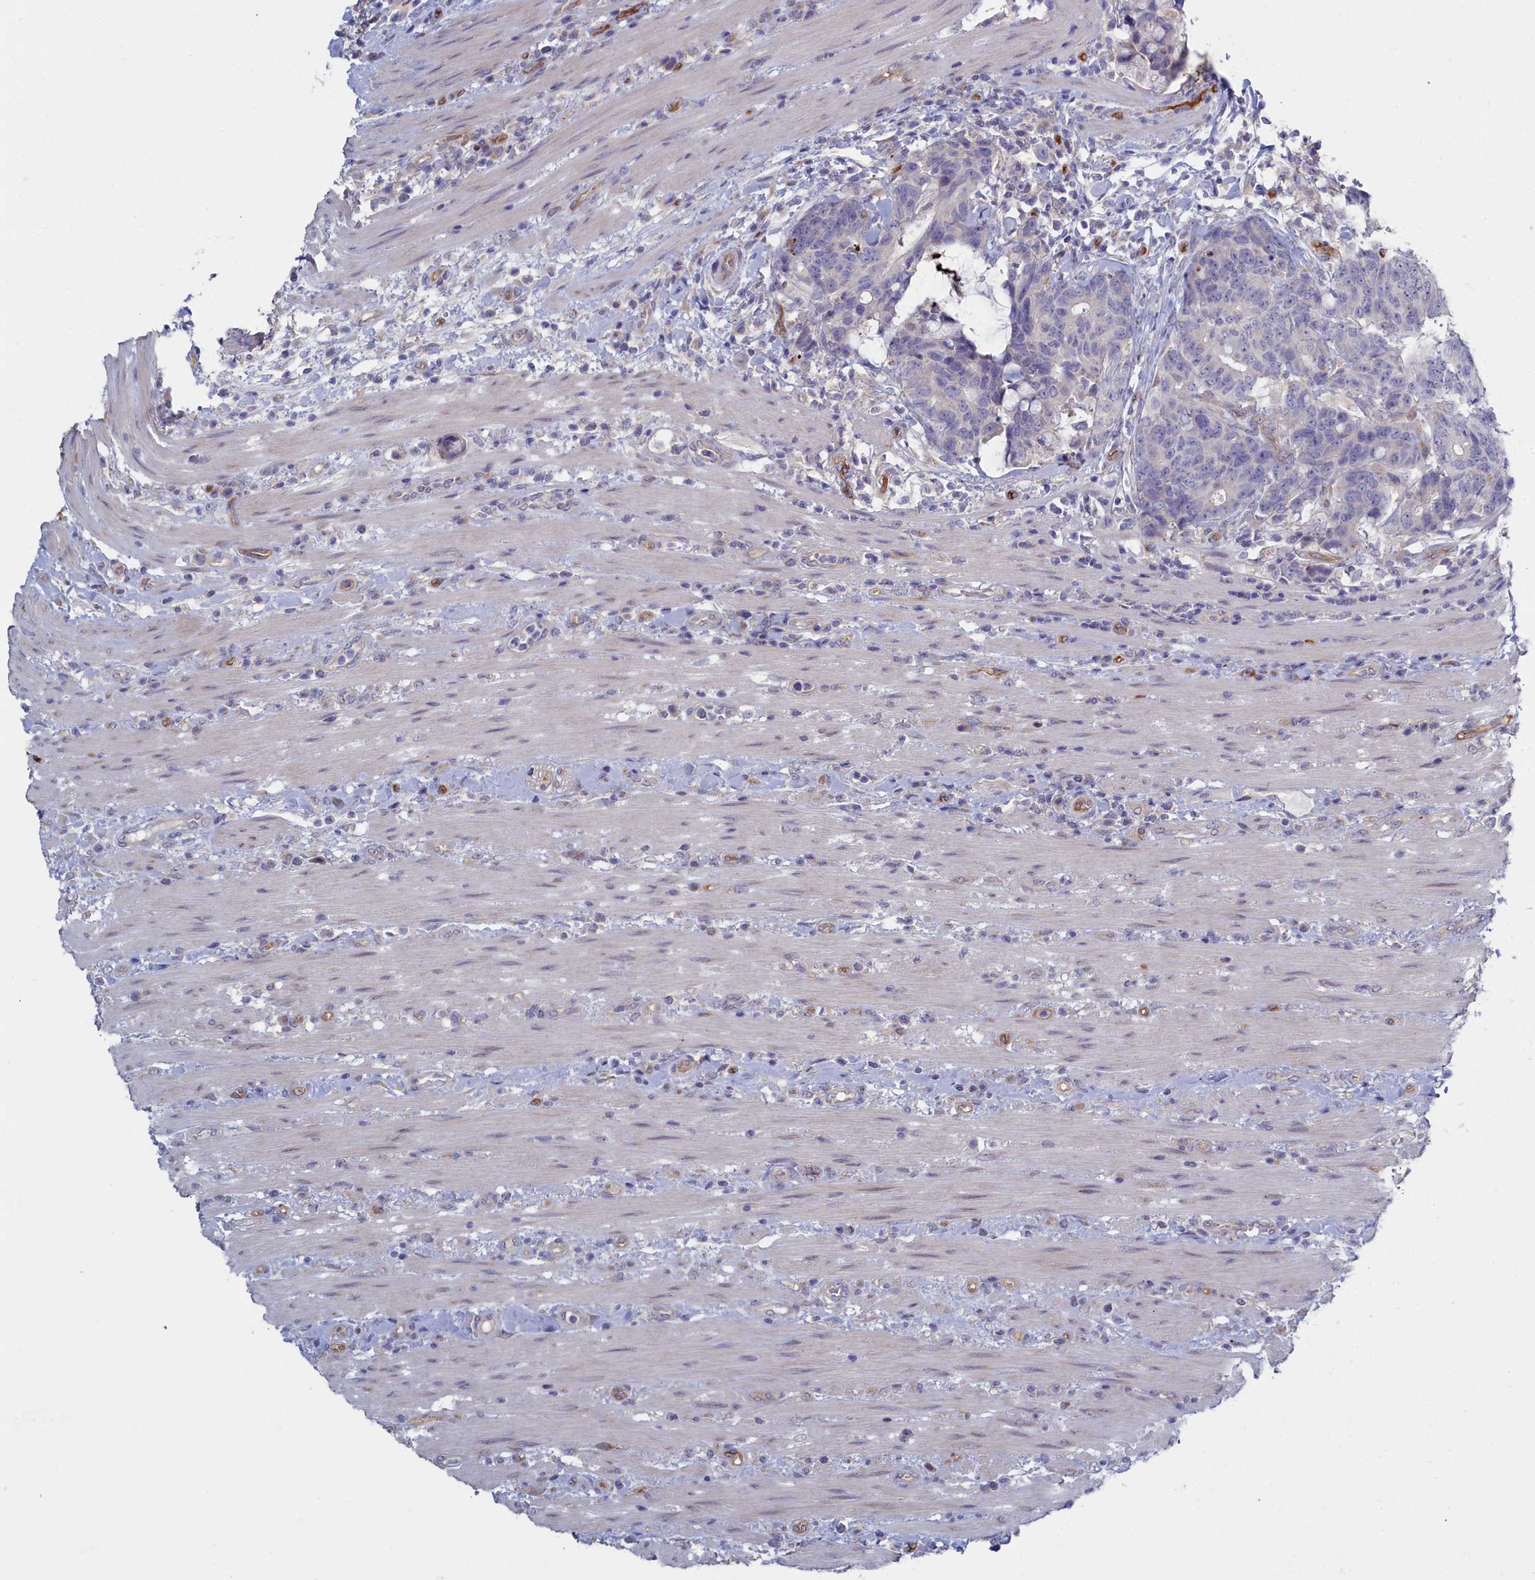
{"staining": {"intensity": "negative", "quantity": "none", "location": "none"}, "tissue": "colorectal cancer", "cell_type": "Tumor cells", "image_type": "cancer", "snomed": [{"axis": "morphology", "description": "Adenocarcinoma, NOS"}, {"axis": "topography", "description": "Colon"}], "caption": "There is no significant positivity in tumor cells of colorectal cancer (adenocarcinoma).", "gene": "RDX", "patient": {"sex": "female", "age": 82}}